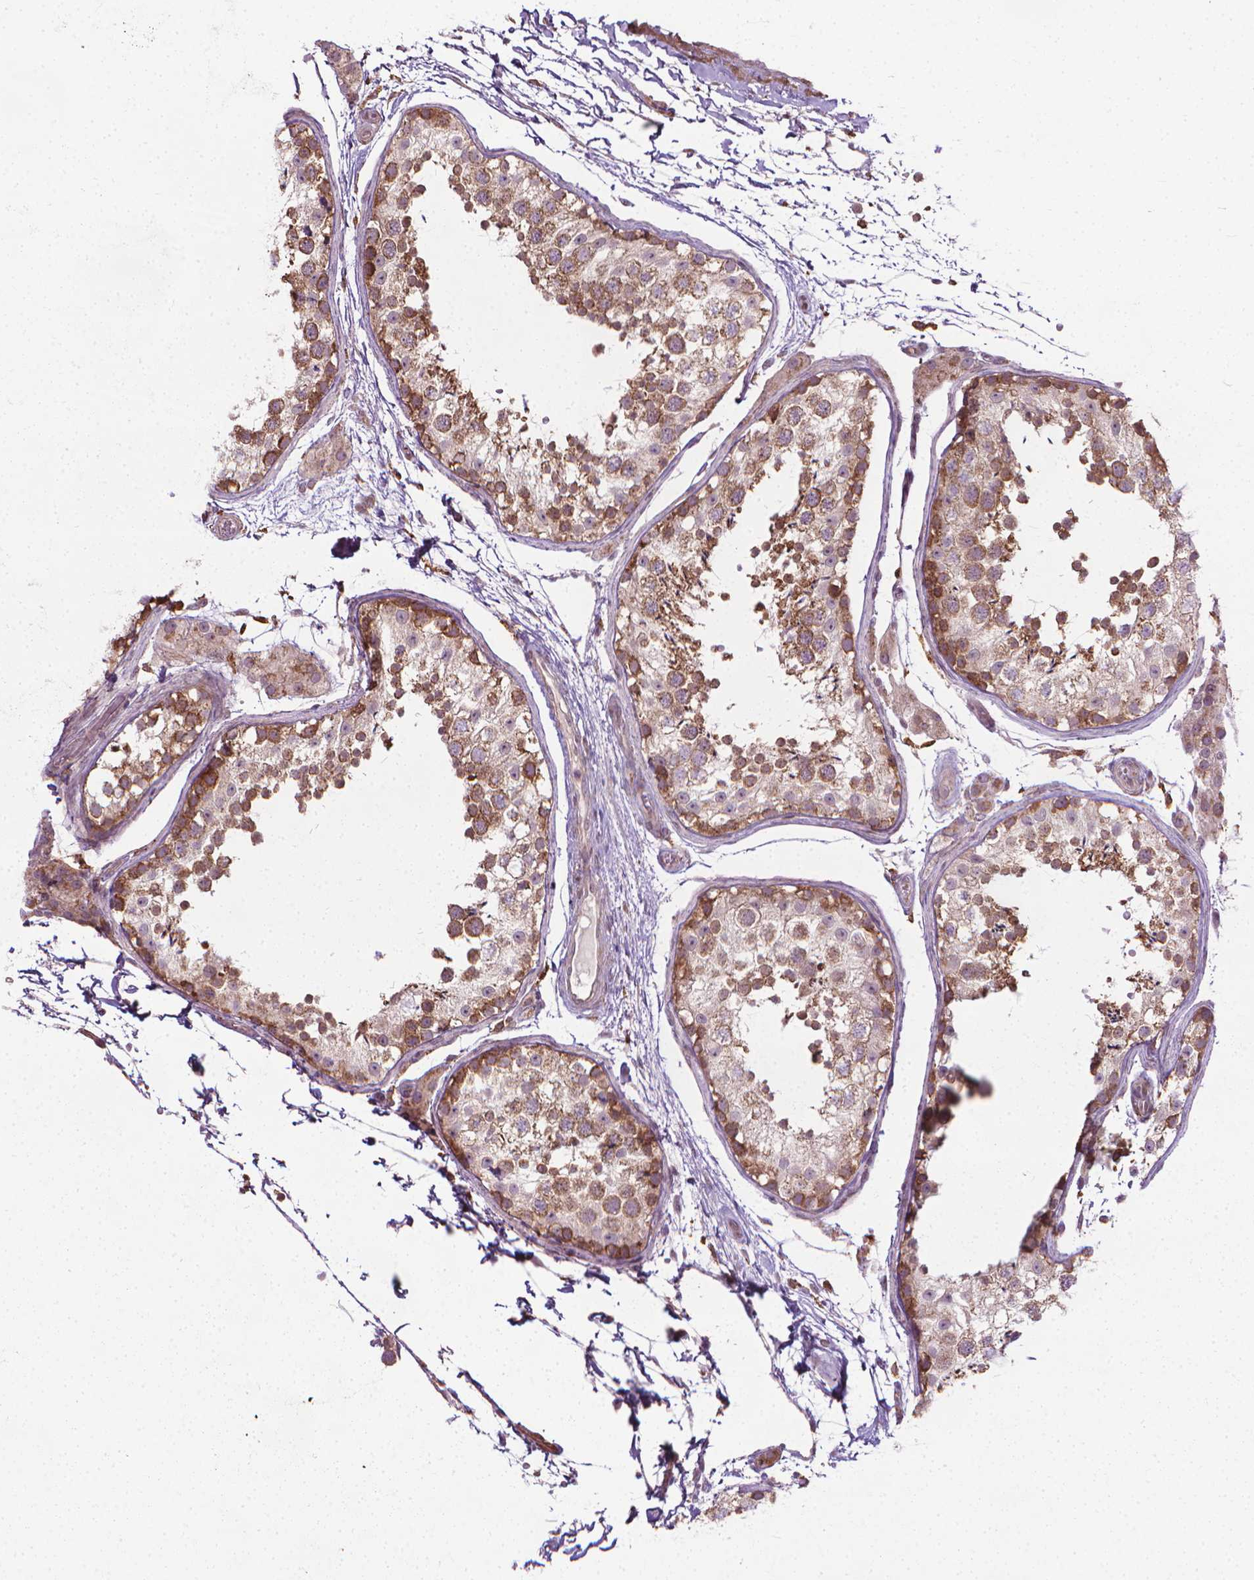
{"staining": {"intensity": "strong", "quantity": ">75%", "location": "cytoplasmic/membranous"}, "tissue": "testis", "cell_type": "Cells in seminiferous ducts", "image_type": "normal", "snomed": [{"axis": "morphology", "description": "Normal tissue, NOS"}, {"axis": "topography", "description": "Testis"}], "caption": "The immunohistochemical stain highlights strong cytoplasmic/membranous staining in cells in seminiferous ducts of normal testis.", "gene": "PRAG1", "patient": {"sex": "male", "age": 29}}